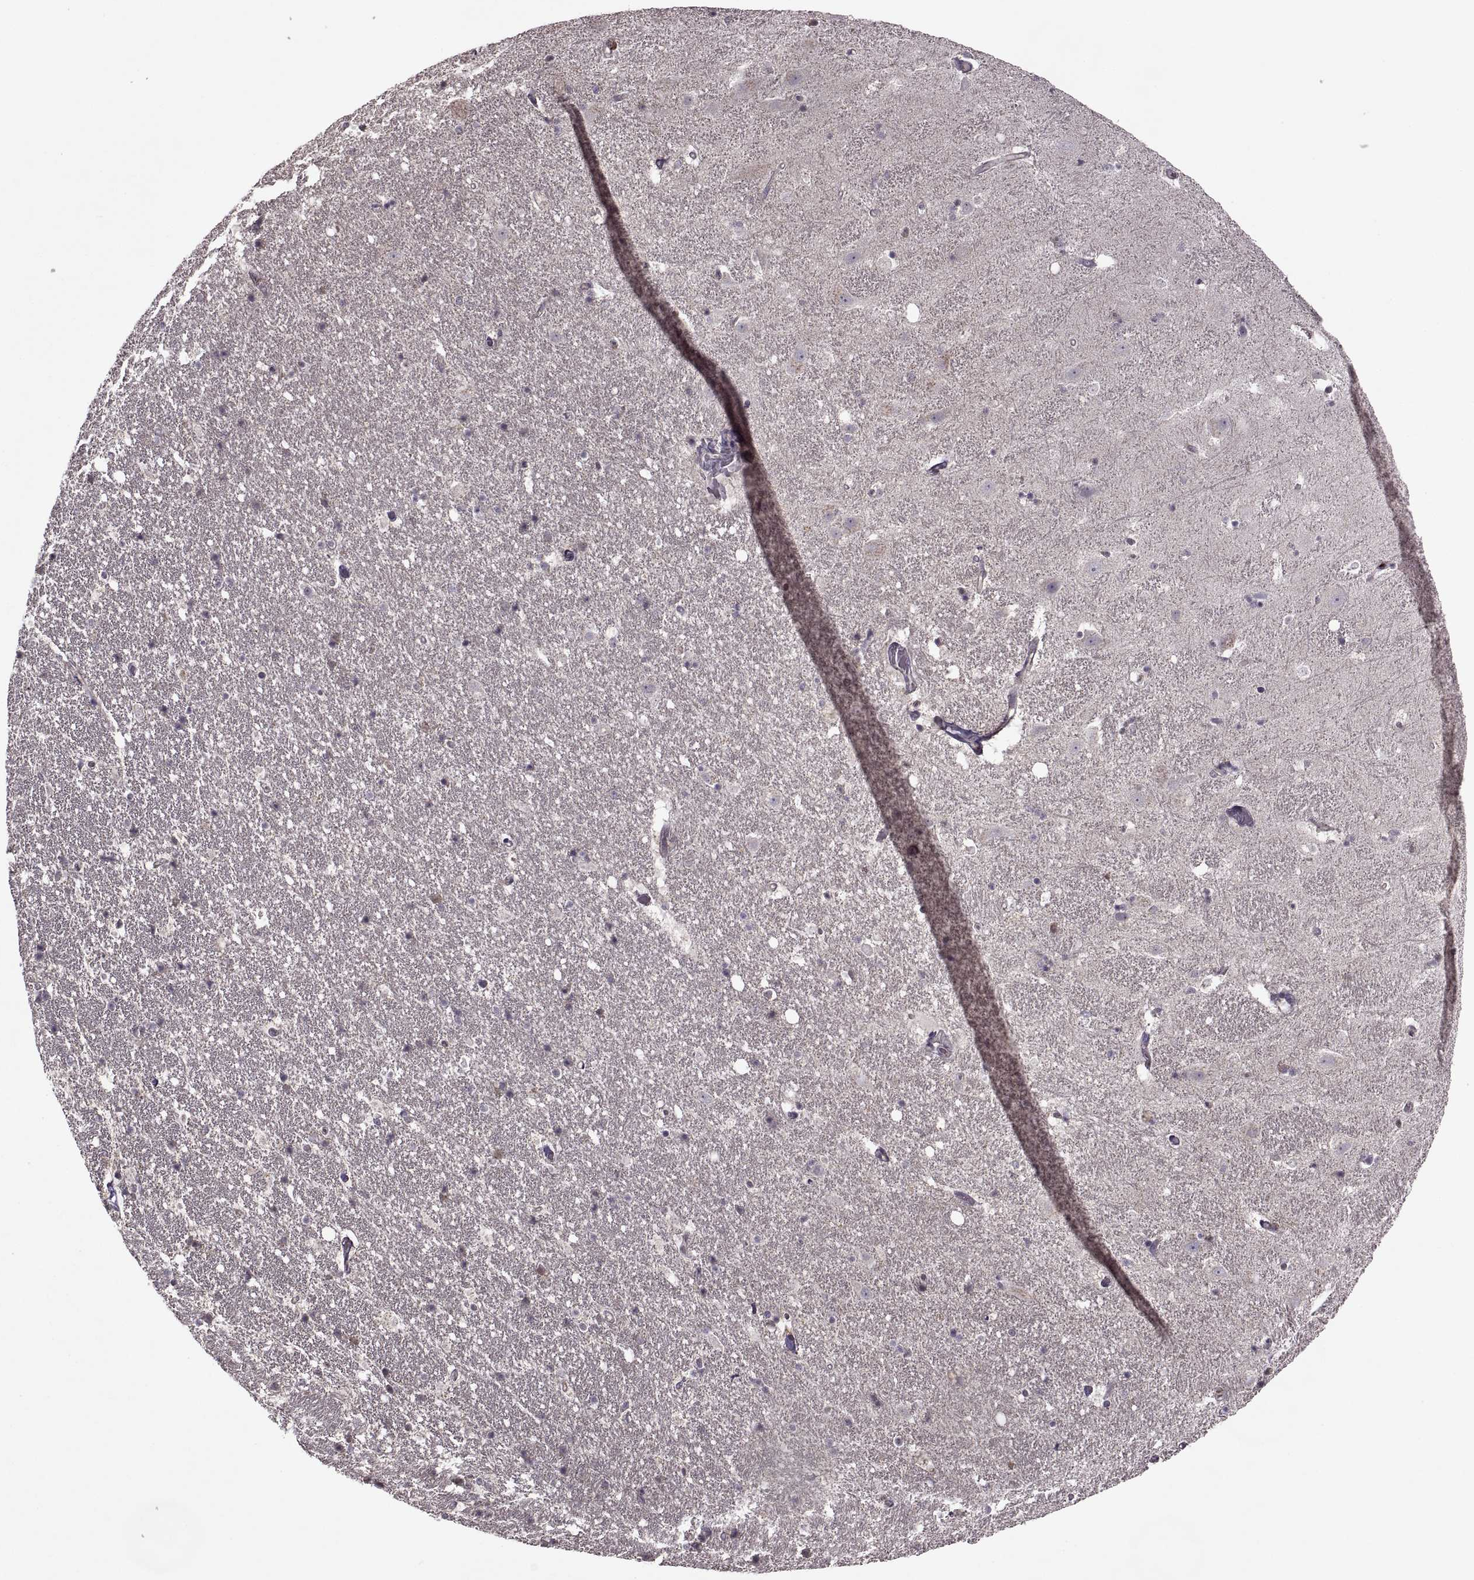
{"staining": {"intensity": "negative", "quantity": "none", "location": "none"}, "tissue": "hippocampus", "cell_type": "Glial cells", "image_type": "normal", "snomed": [{"axis": "morphology", "description": "Normal tissue, NOS"}, {"axis": "topography", "description": "Hippocampus"}], "caption": "IHC of normal human hippocampus reveals no positivity in glial cells.", "gene": "PIERCE1", "patient": {"sex": "male", "age": 49}}